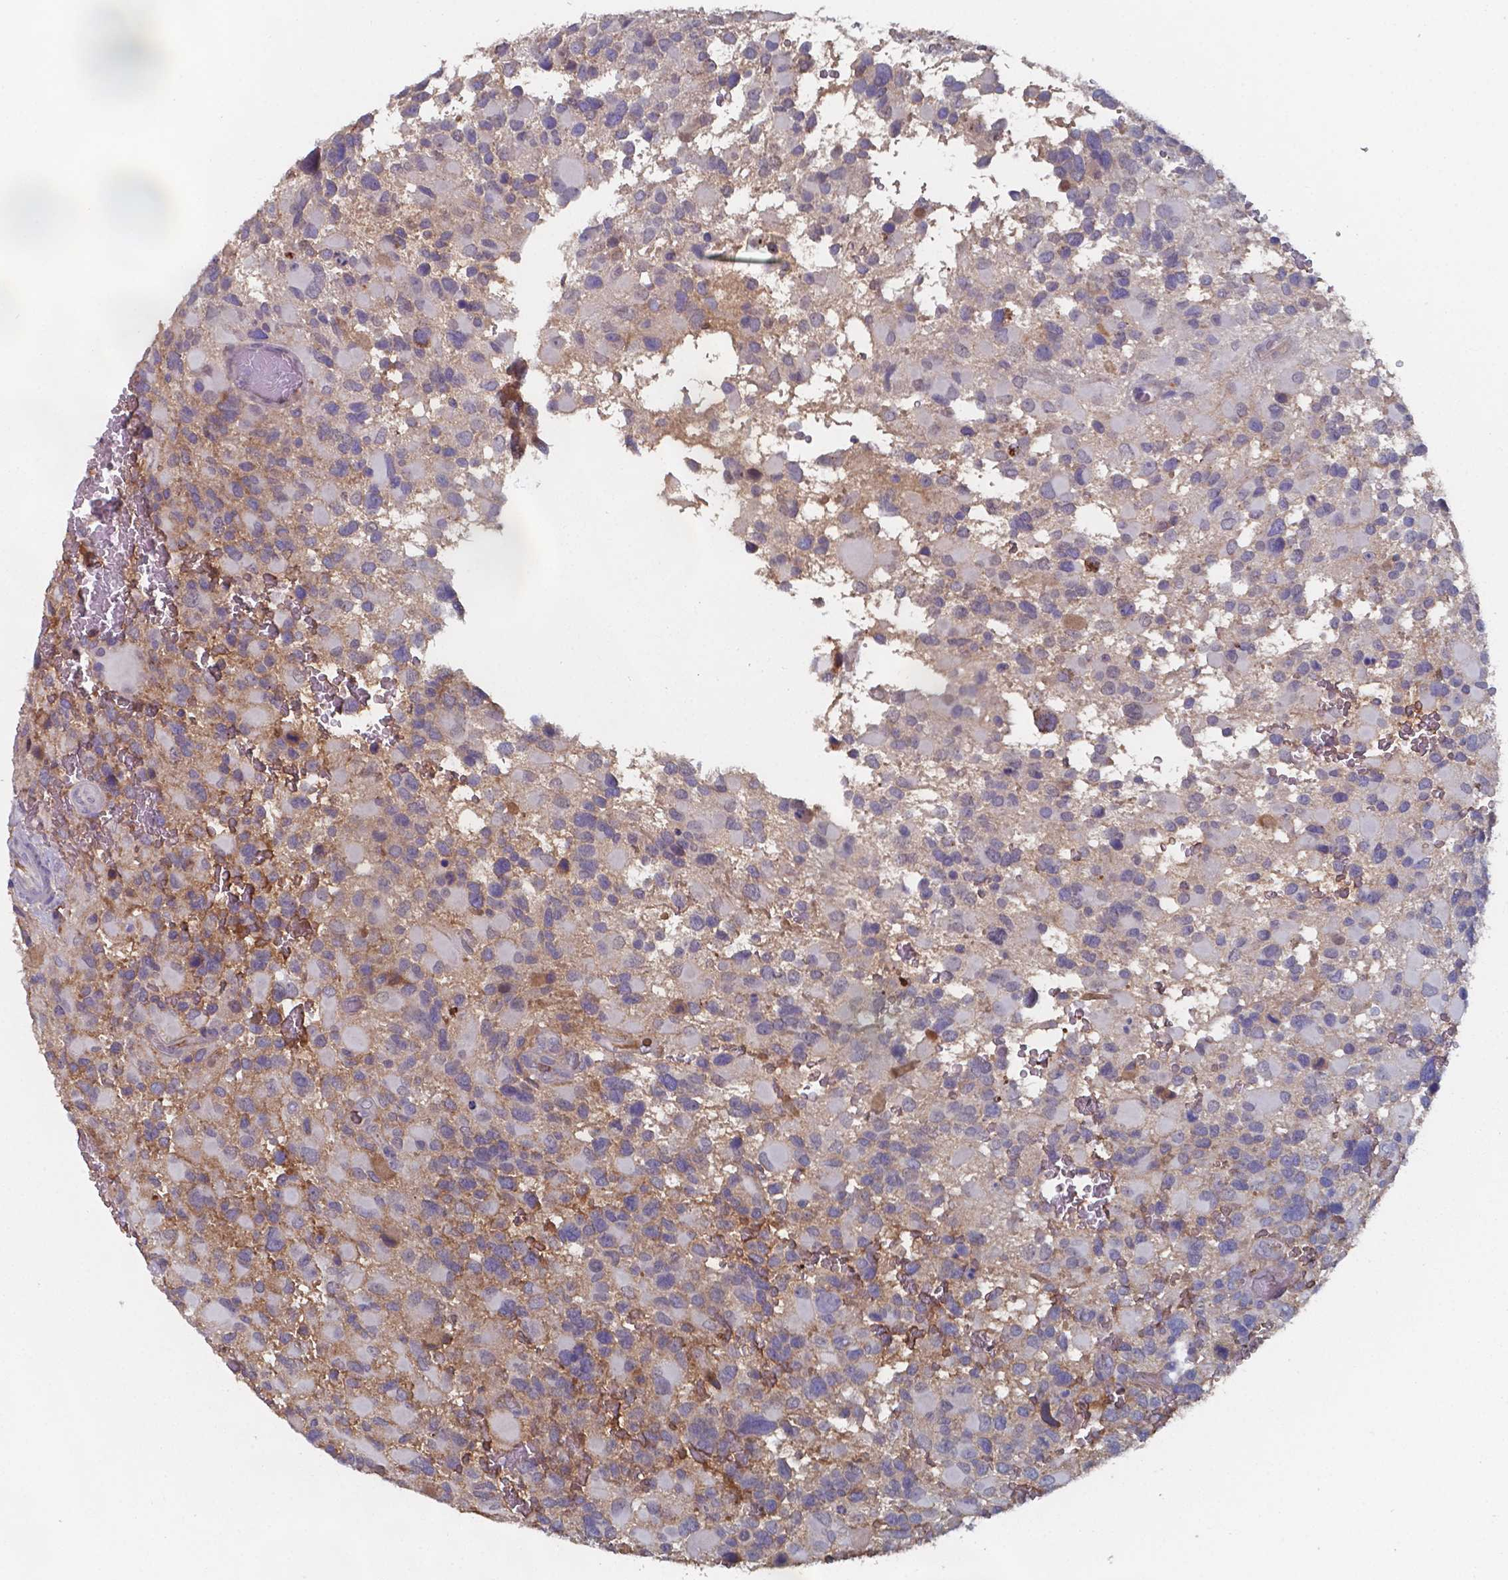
{"staining": {"intensity": "negative", "quantity": "none", "location": "none"}, "tissue": "glioma", "cell_type": "Tumor cells", "image_type": "cancer", "snomed": [{"axis": "morphology", "description": "Glioma, malignant, Low grade"}, {"axis": "topography", "description": "Brain"}], "caption": "Immunohistochemical staining of glioma reveals no significant expression in tumor cells. The staining was performed using DAB (3,3'-diaminobenzidine) to visualize the protein expression in brown, while the nuclei were stained in blue with hematoxylin (Magnification: 20x).", "gene": "BTBD17", "patient": {"sex": "female", "age": 32}}